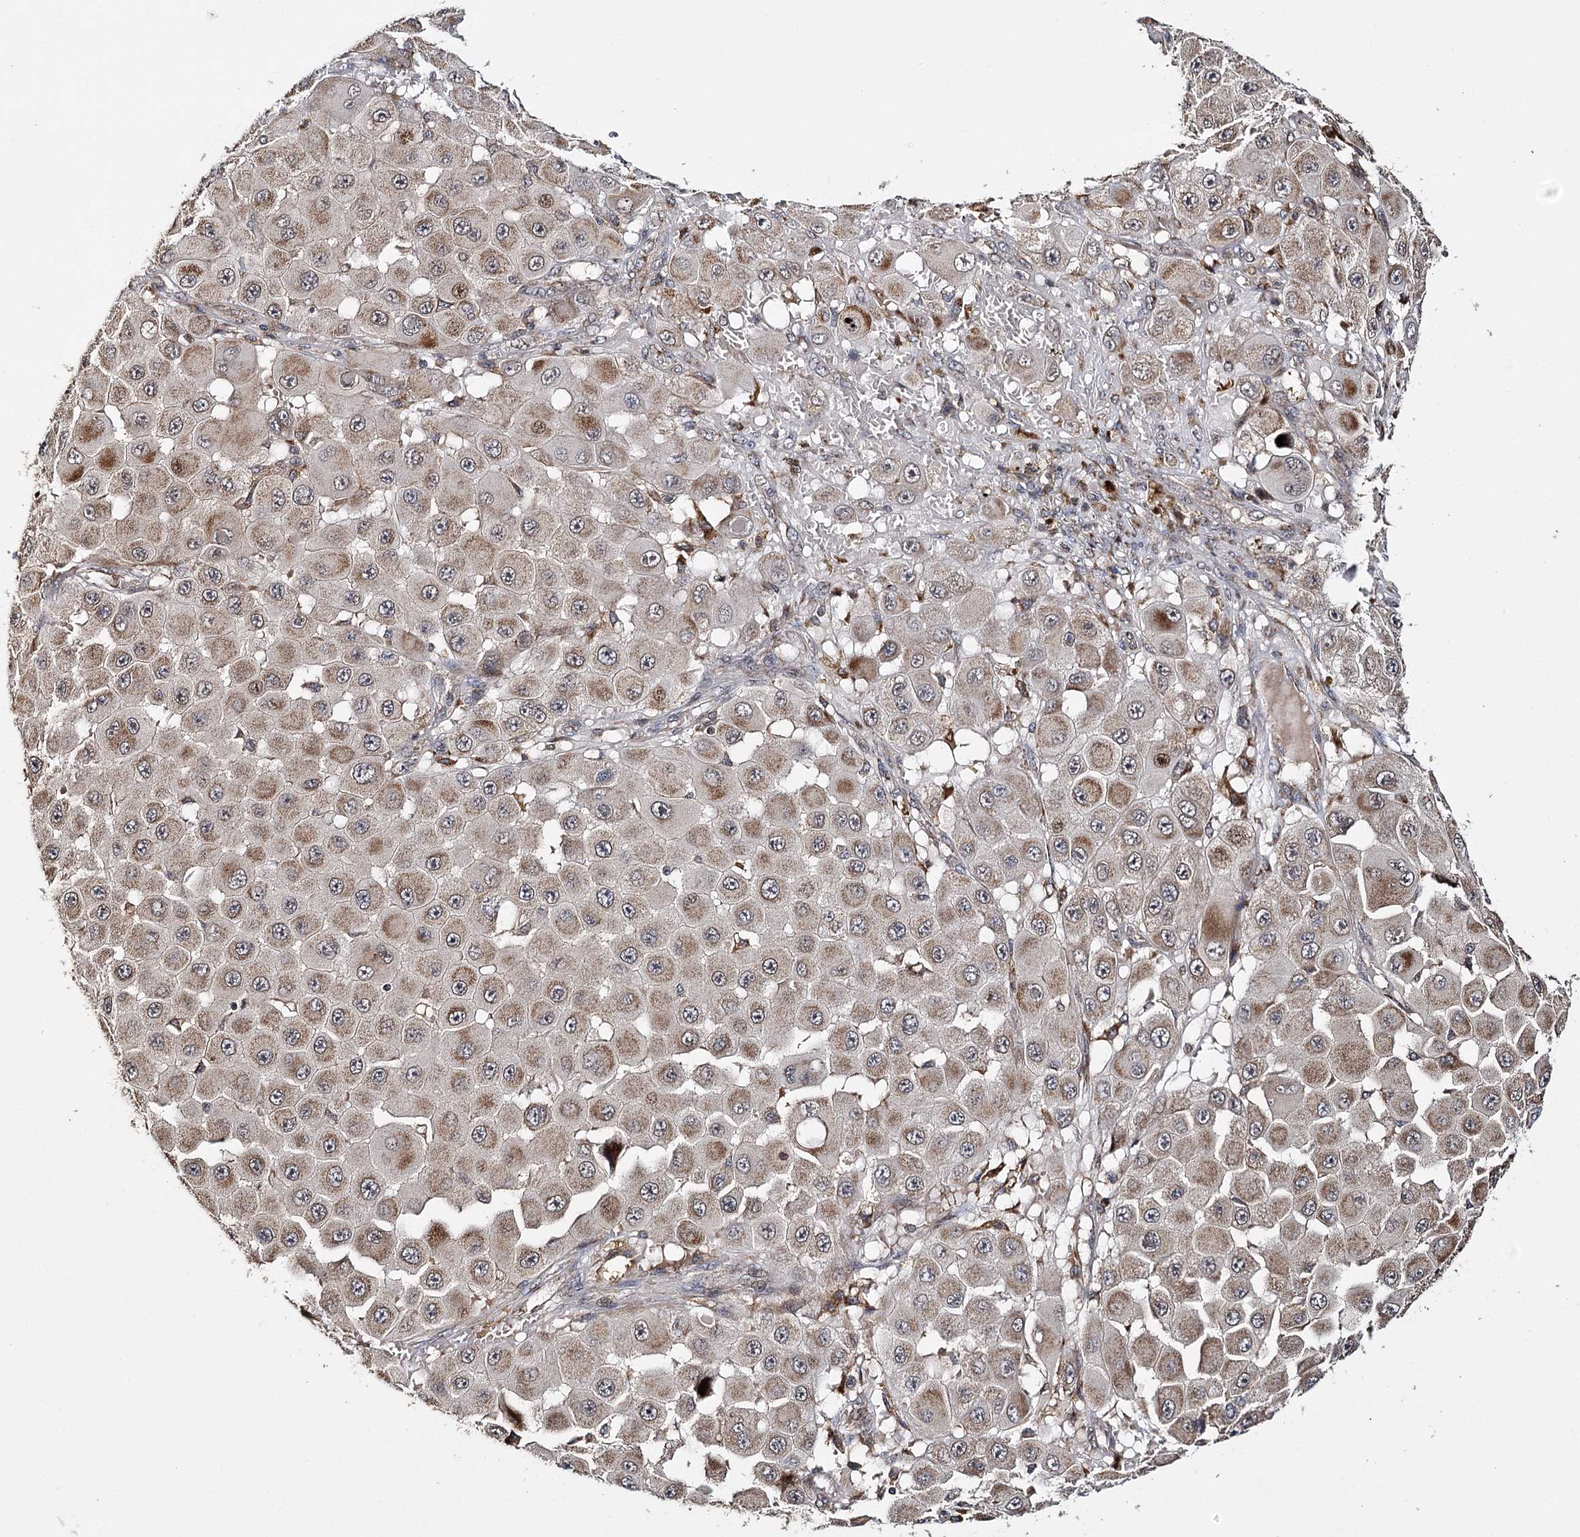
{"staining": {"intensity": "moderate", "quantity": ">75%", "location": "cytoplasmic/membranous"}, "tissue": "melanoma", "cell_type": "Tumor cells", "image_type": "cancer", "snomed": [{"axis": "morphology", "description": "Malignant melanoma, NOS"}, {"axis": "topography", "description": "Skin"}], "caption": "Melanoma stained with a protein marker shows moderate staining in tumor cells.", "gene": "ZNRF3", "patient": {"sex": "female", "age": 81}}